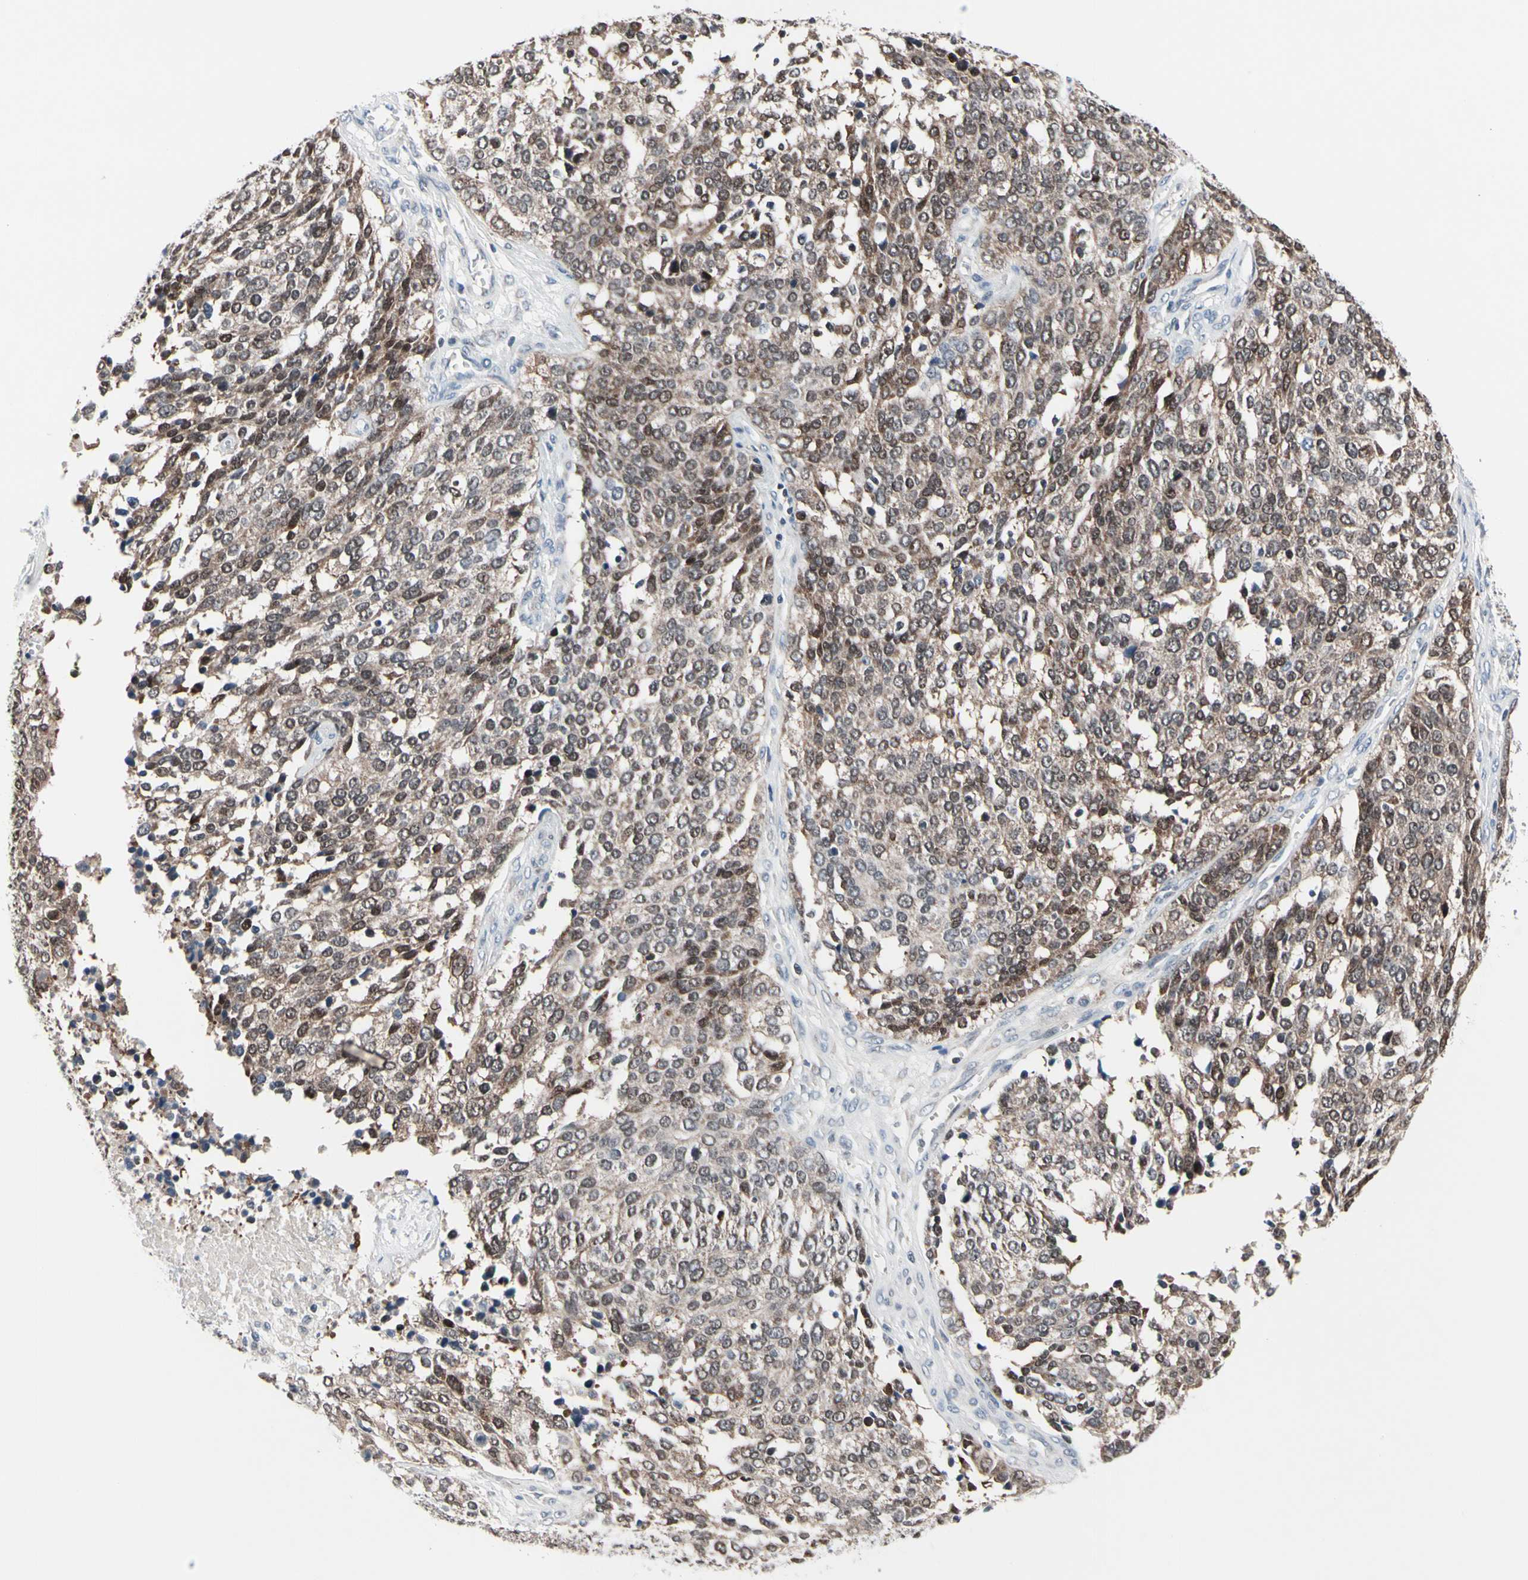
{"staining": {"intensity": "moderate", "quantity": ">75%", "location": "cytoplasmic/membranous,nuclear"}, "tissue": "ovarian cancer", "cell_type": "Tumor cells", "image_type": "cancer", "snomed": [{"axis": "morphology", "description": "Cystadenocarcinoma, serous, NOS"}, {"axis": "topography", "description": "Ovary"}], "caption": "Tumor cells demonstrate medium levels of moderate cytoplasmic/membranous and nuclear positivity in approximately >75% of cells in human serous cystadenocarcinoma (ovarian).", "gene": "TXN", "patient": {"sex": "female", "age": 44}}